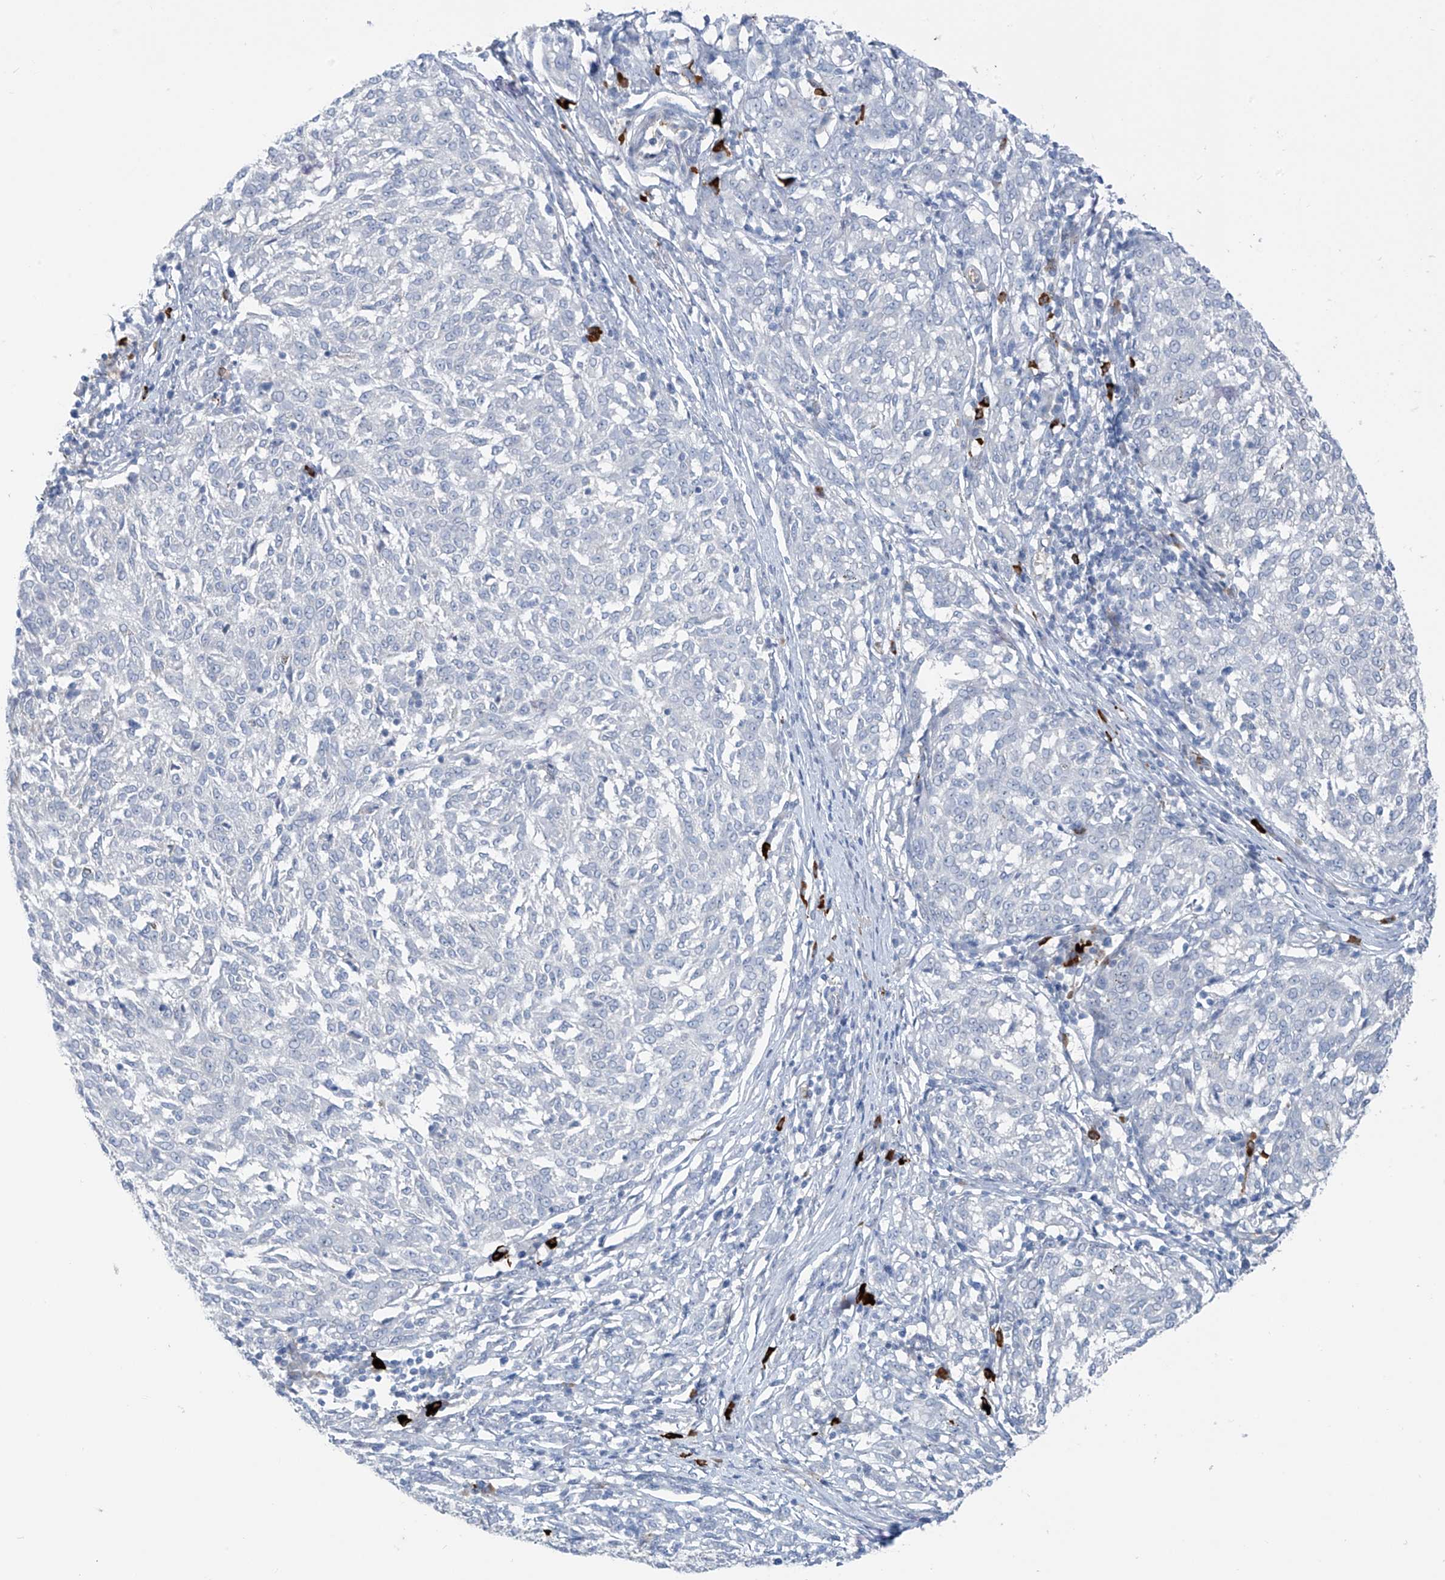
{"staining": {"intensity": "negative", "quantity": "none", "location": "none"}, "tissue": "melanoma", "cell_type": "Tumor cells", "image_type": "cancer", "snomed": [{"axis": "morphology", "description": "Malignant melanoma, NOS"}, {"axis": "topography", "description": "Skin"}], "caption": "IHC photomicrograph of human malignant melanoma stained for a protein (brown), which demonstrates no expression in tumor cells. The staining is performed using DAB brown chromogen with nuclei counter-stained in using hematoxylin.", "gene": "ZNF793", "patient": {"sex": "female", "age": 72}}